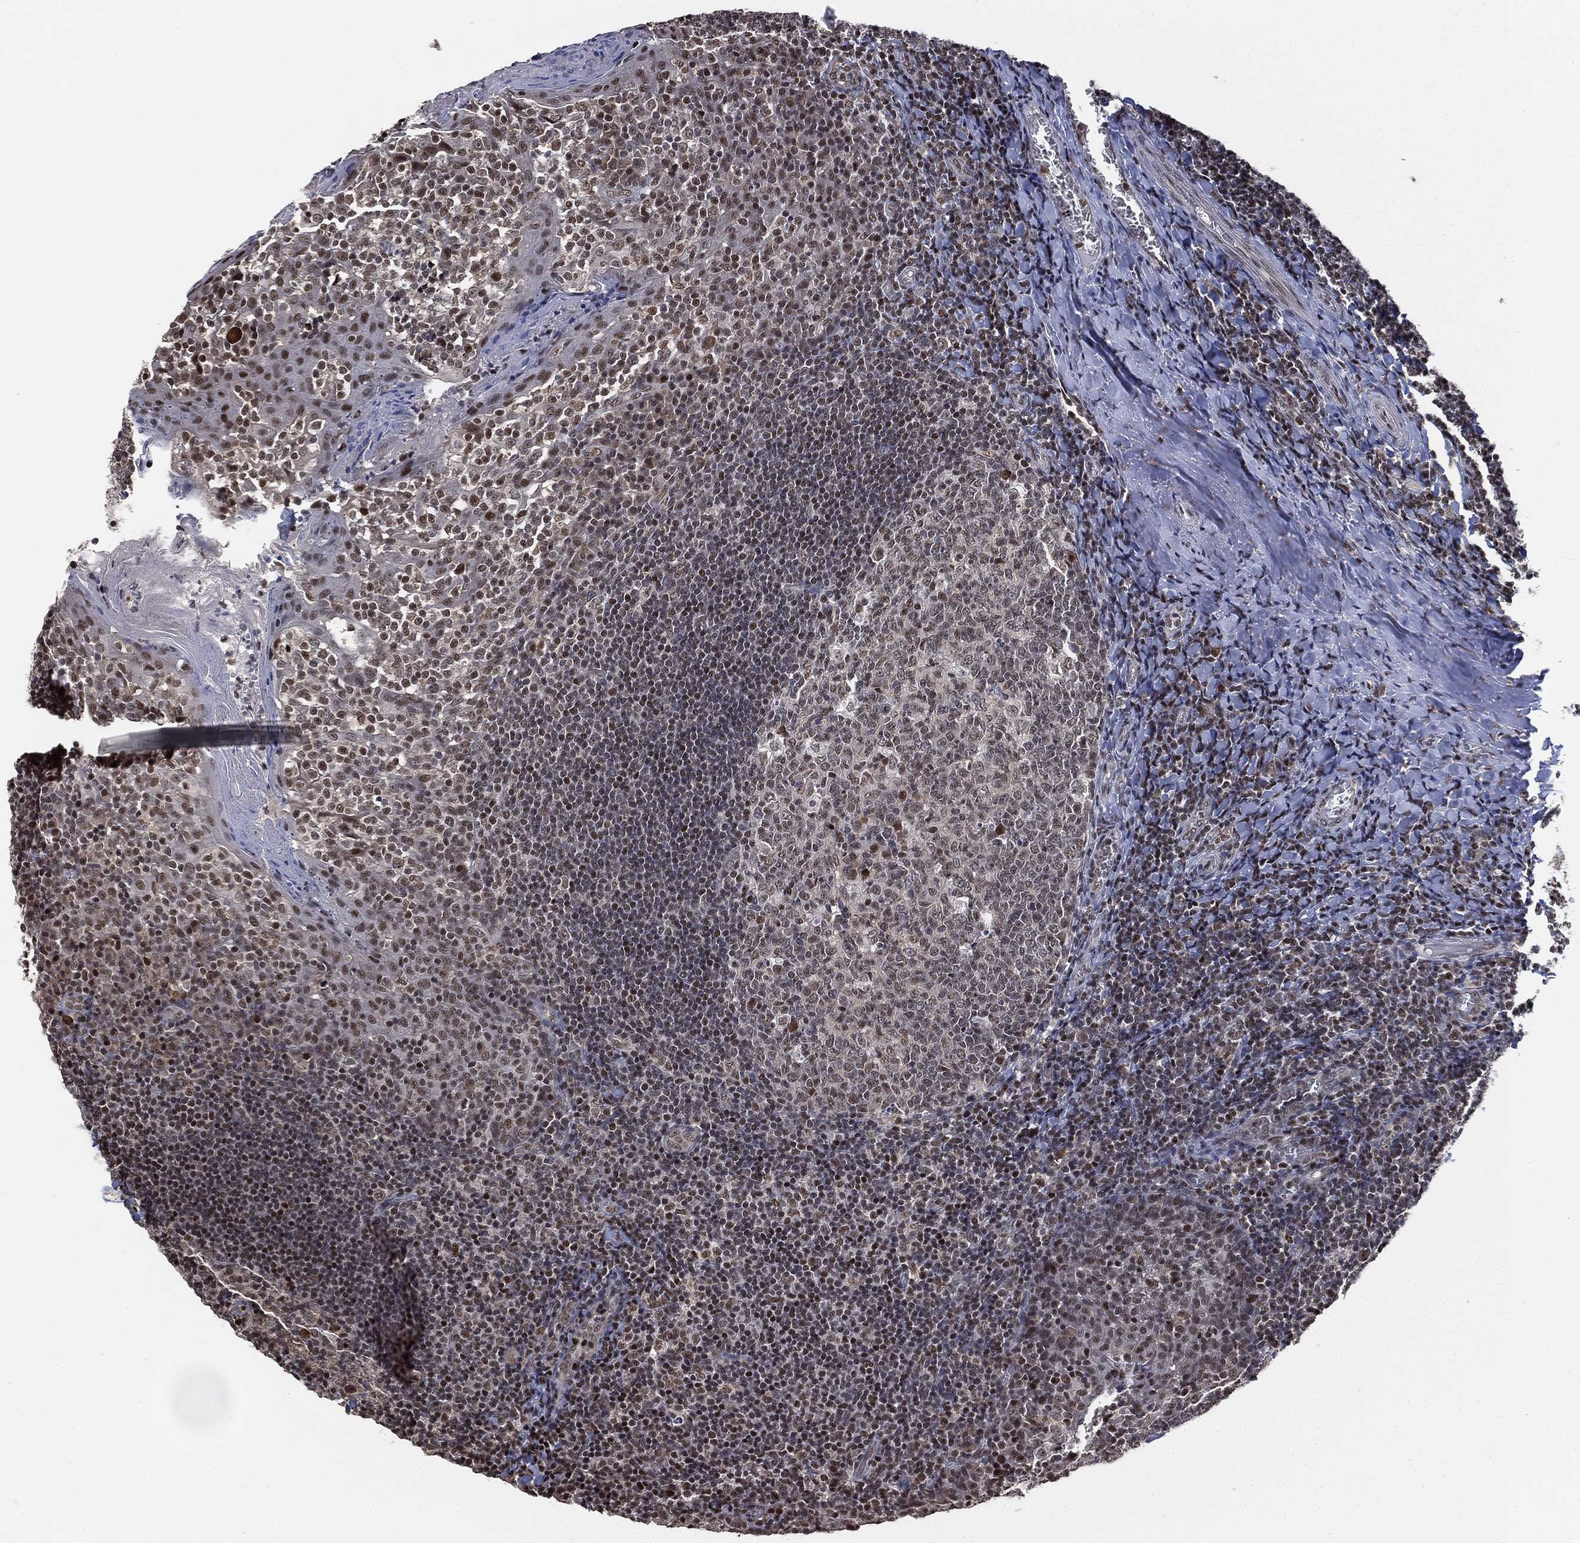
{"staining": {"intensity": "strong", "quantity": "<25%", "location": "nuclear"}, "tissue": "tonsil", "cell_type": "Germinal center cells", "image_type": "normal", "snomed": [{"axis": "morphology", "description": "Normal tissue, NOS"}, {"axis": "topography", "description": "Tonsil"}], "caption": "A high-resolution photomicrograph shows IHC staining of normal tonsil, which reveals strong nuclear positivity in about <25% of germinal center cells.", "gene": "ZSCAN30", "patient": {"sex": "female", "age": 13}}